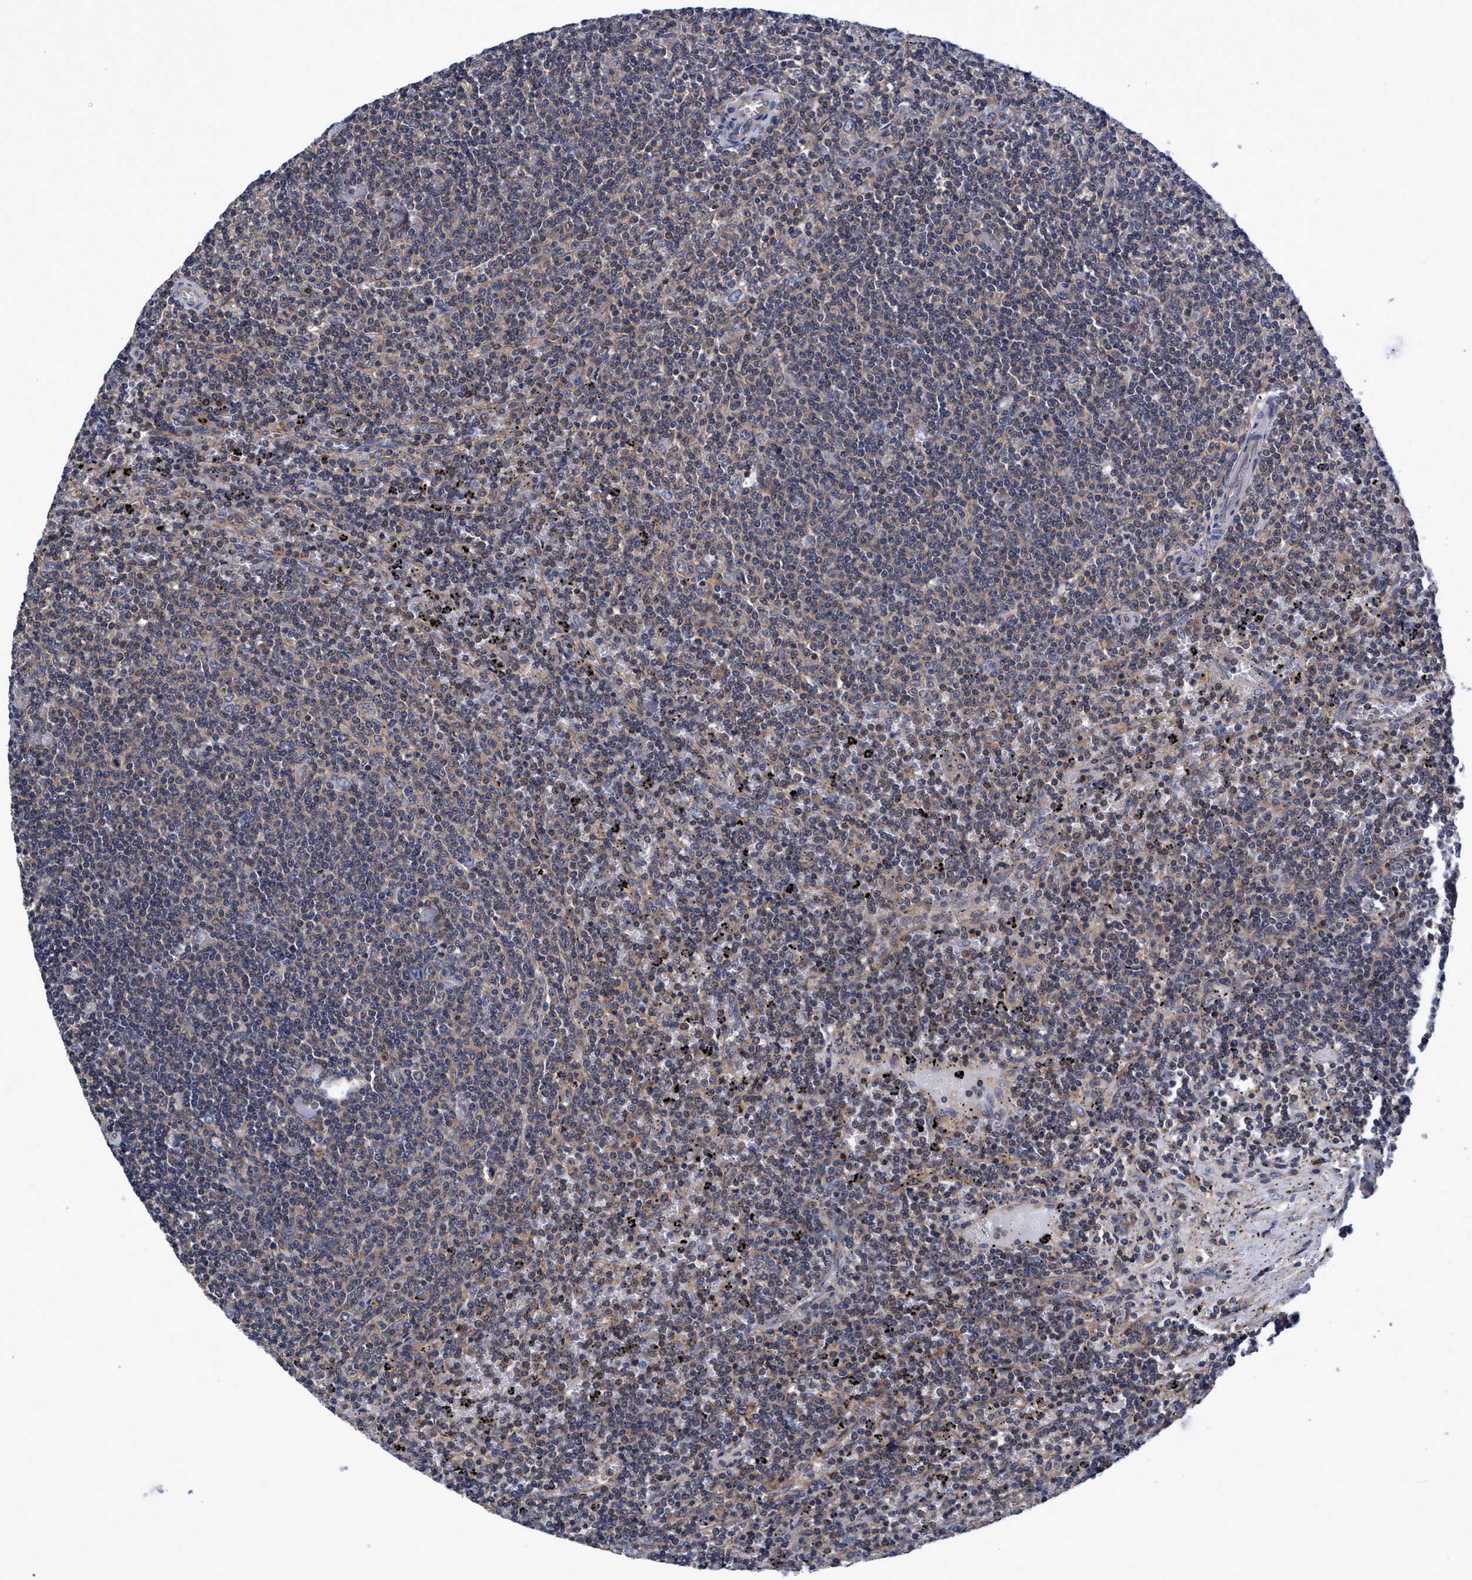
{"staining": {"intensity": "weak", "quantity": "<25%", "location": "cytoplasmic/membranous"}, "tissue": "lymphoma", "cell_type": "Tumor cells", "image_type": "cancer", "snomed": [{"axis": "morphology", "description": "Malignant lymphoma, non-Hodgkin's type, Low grade"}, {"axis": "topography", "description": "Spleen"}], "caption": "This is a histopathology image of IHC staining of malignant lymphoma, non-Hodgkin's type (low-grade), which shows no staining in tumor cells. Nuclei are stained in blue.", "gene": "CALCOCO2", "patient": {"sex": "female", "age": 50}}